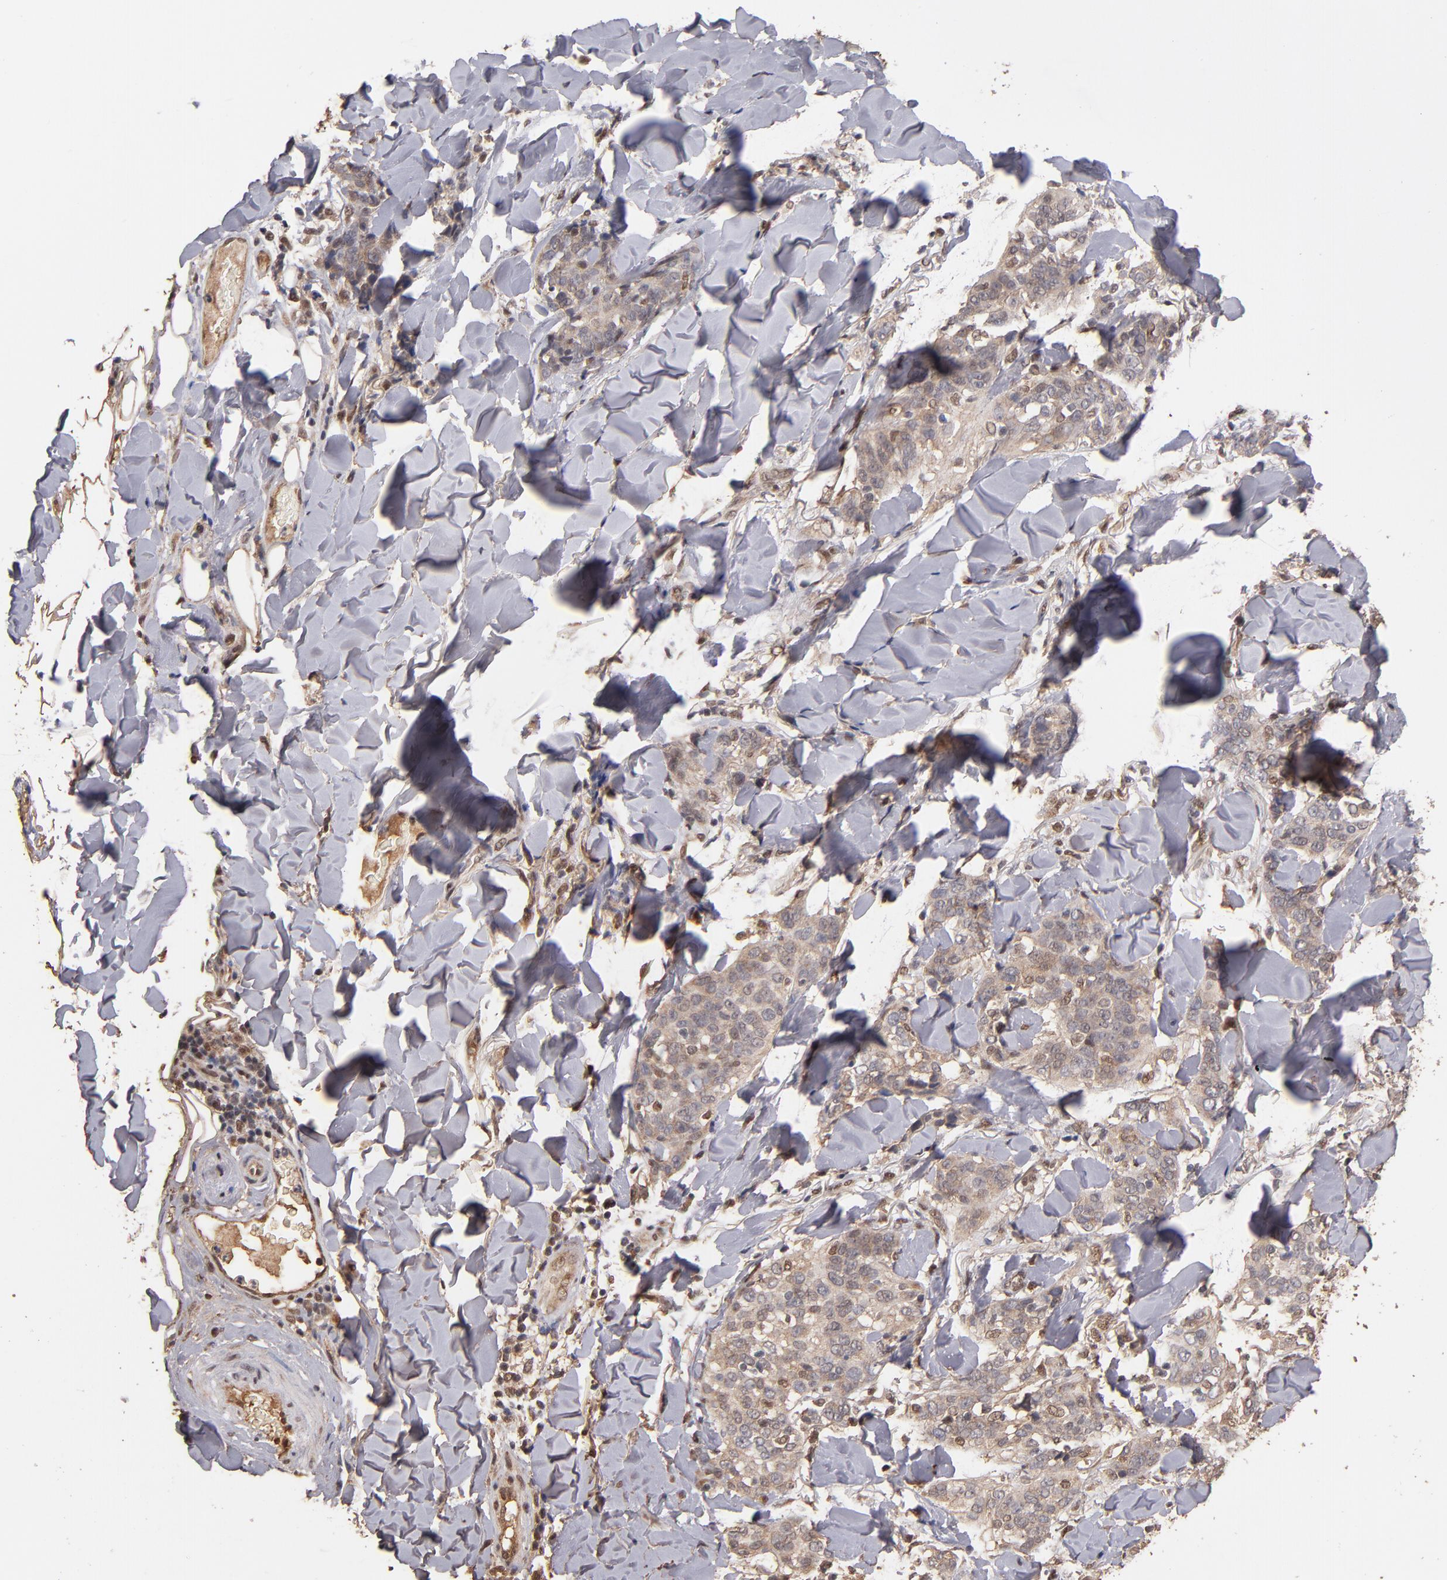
{"staining": {"intensity": "weak", "quantity": "<25%", "location": "nuclear"}, "tissue": "skin cancer", "cell_type": "Tumor cells", "image_type": "cancer", "snomed": [{"axis": "morphology", "description": "Normal tissue, NOS"}, {"axis": "morphology", "description": "Squamous cell carcinoma, NOS"}, {"axis": "topography", "description": "Skin"}], "caption": "Histopathology image shows no significant protein positivity in tumor cells of skin cancer (squamous cell carcinoma).", "gene": "EAPP", "patient": {"sex": "female", "age": 83}}